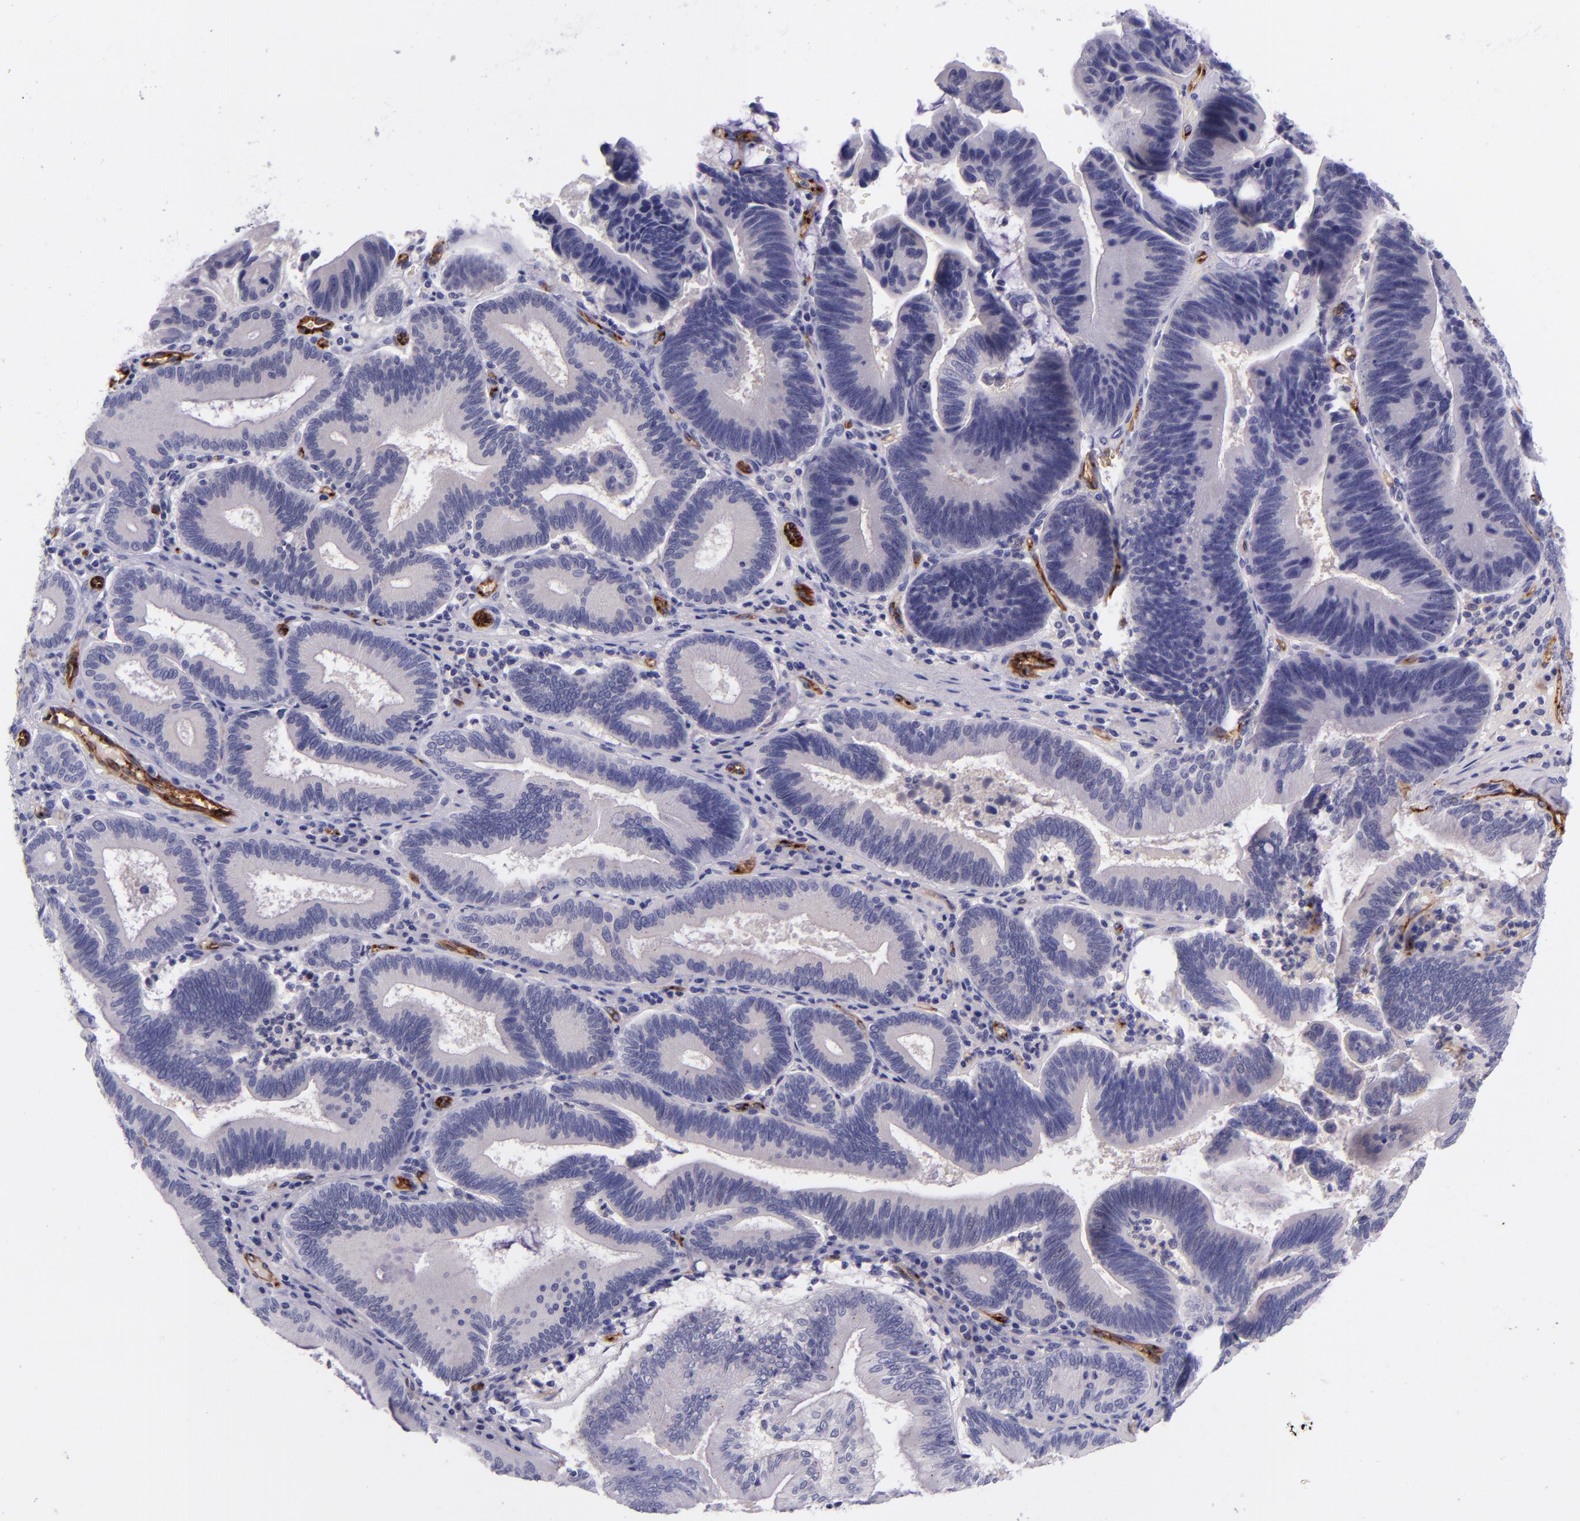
{"staining": {"intensity": "negative", "quantity": "none", "location": "none"}, "tissue": "pancreatic cancer", "cell_type": "Tumor cells", "image_type": "cancer", "snomed": [{"axis": "morphology", "description": "Adenocarcinoma, NOS"}, {"axis": "topography", "description": "Pancreas"}], "caption": "DAB immunohistochemical staining of pancreatic cancer demonstrates no significant positivity in tumor cells.", "gene": "NOS3", "patient": {"sex": "male", "age": 82}}